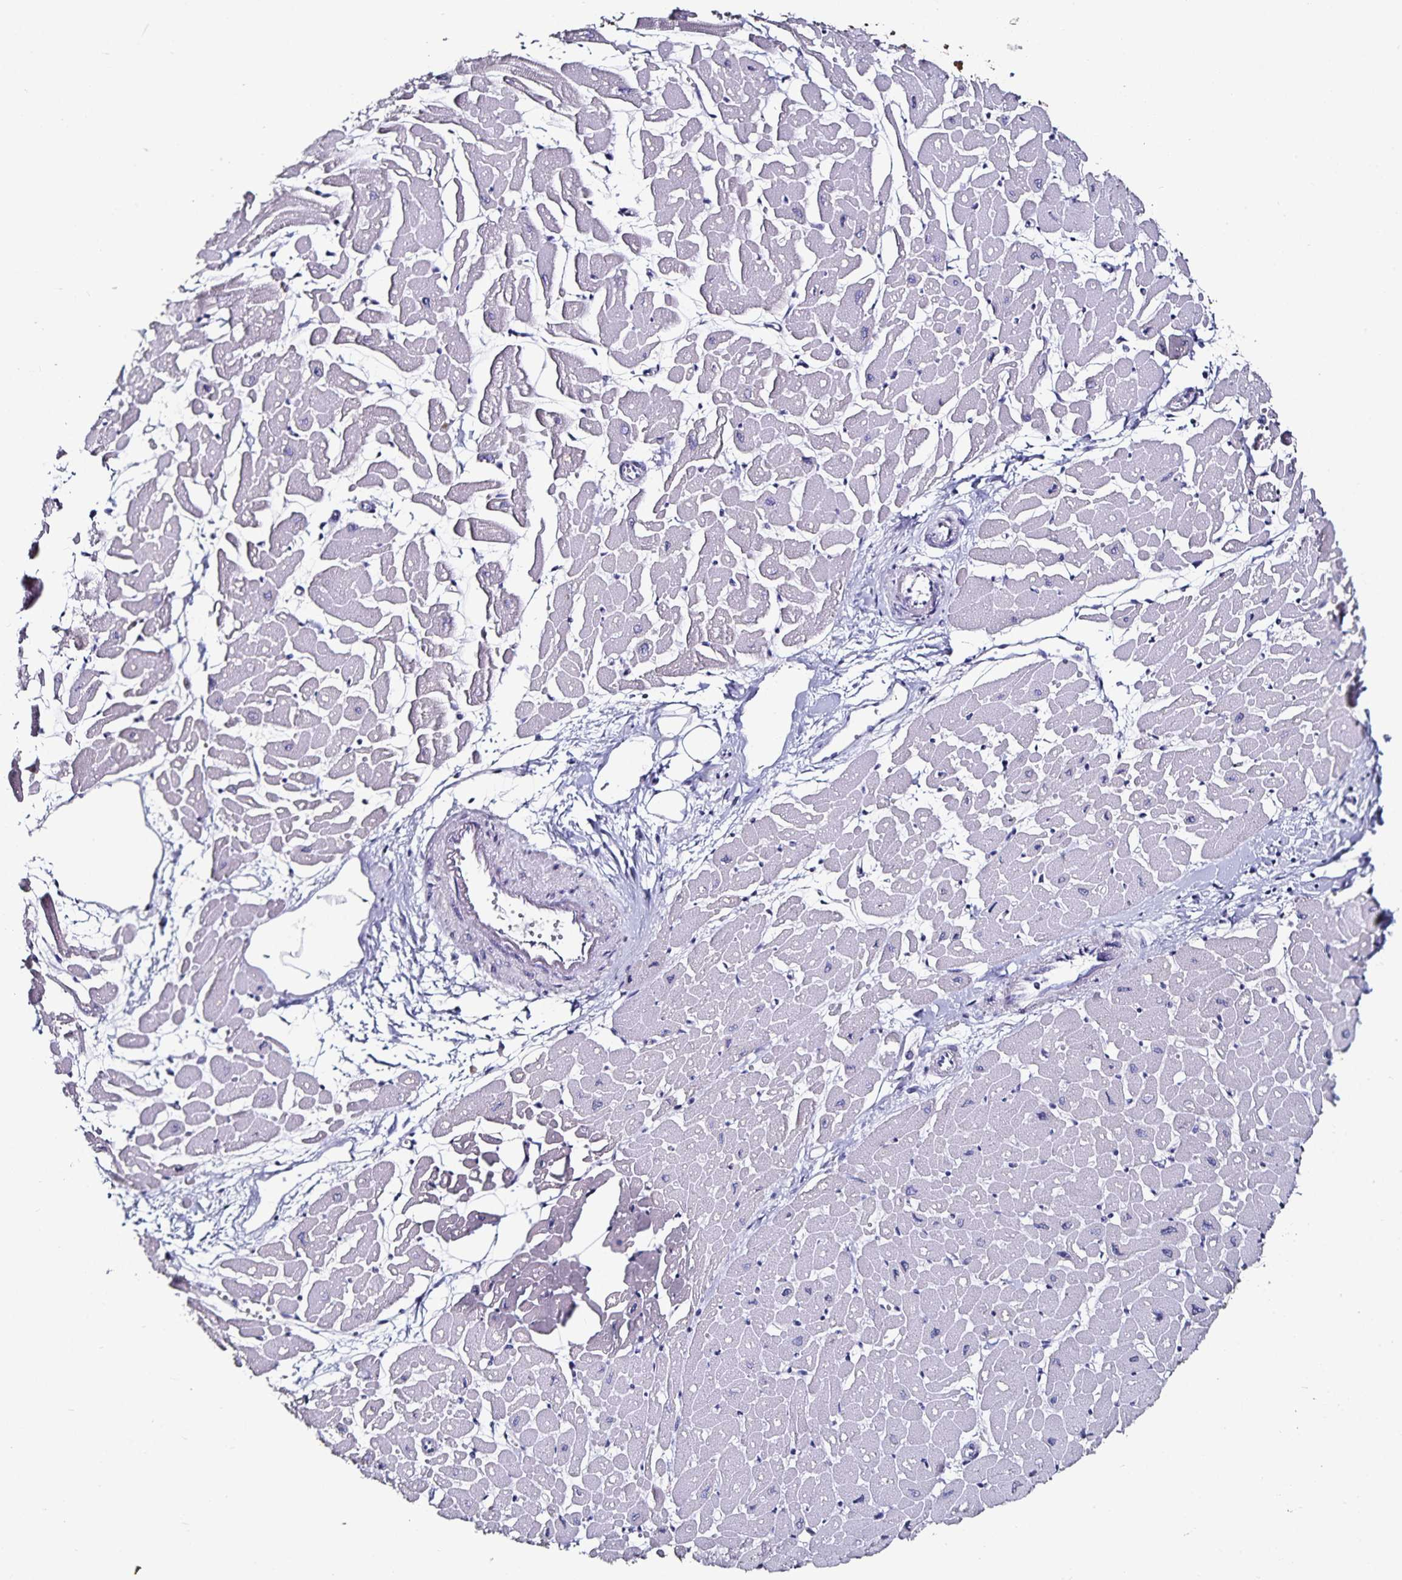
{"staining": {"intensity": "negative", "quantity": "none", "location": "none"}, "tissue": "heart muscle", "cell_type": "Cardiomyocytes", "image_type": "normal", "snomed": [{"axis": "morphology", "description": "Normal tissue, NOS"}, {"axis": "topography", "description": "Heart"}], "caption": "High power microscopy image of an IHC photomicrograph of unremarkable heart muscle, revealing no significant expression in cardiomyocytes.", "gene": "TTR", "patient": {"sex": "male", "age": 57}}